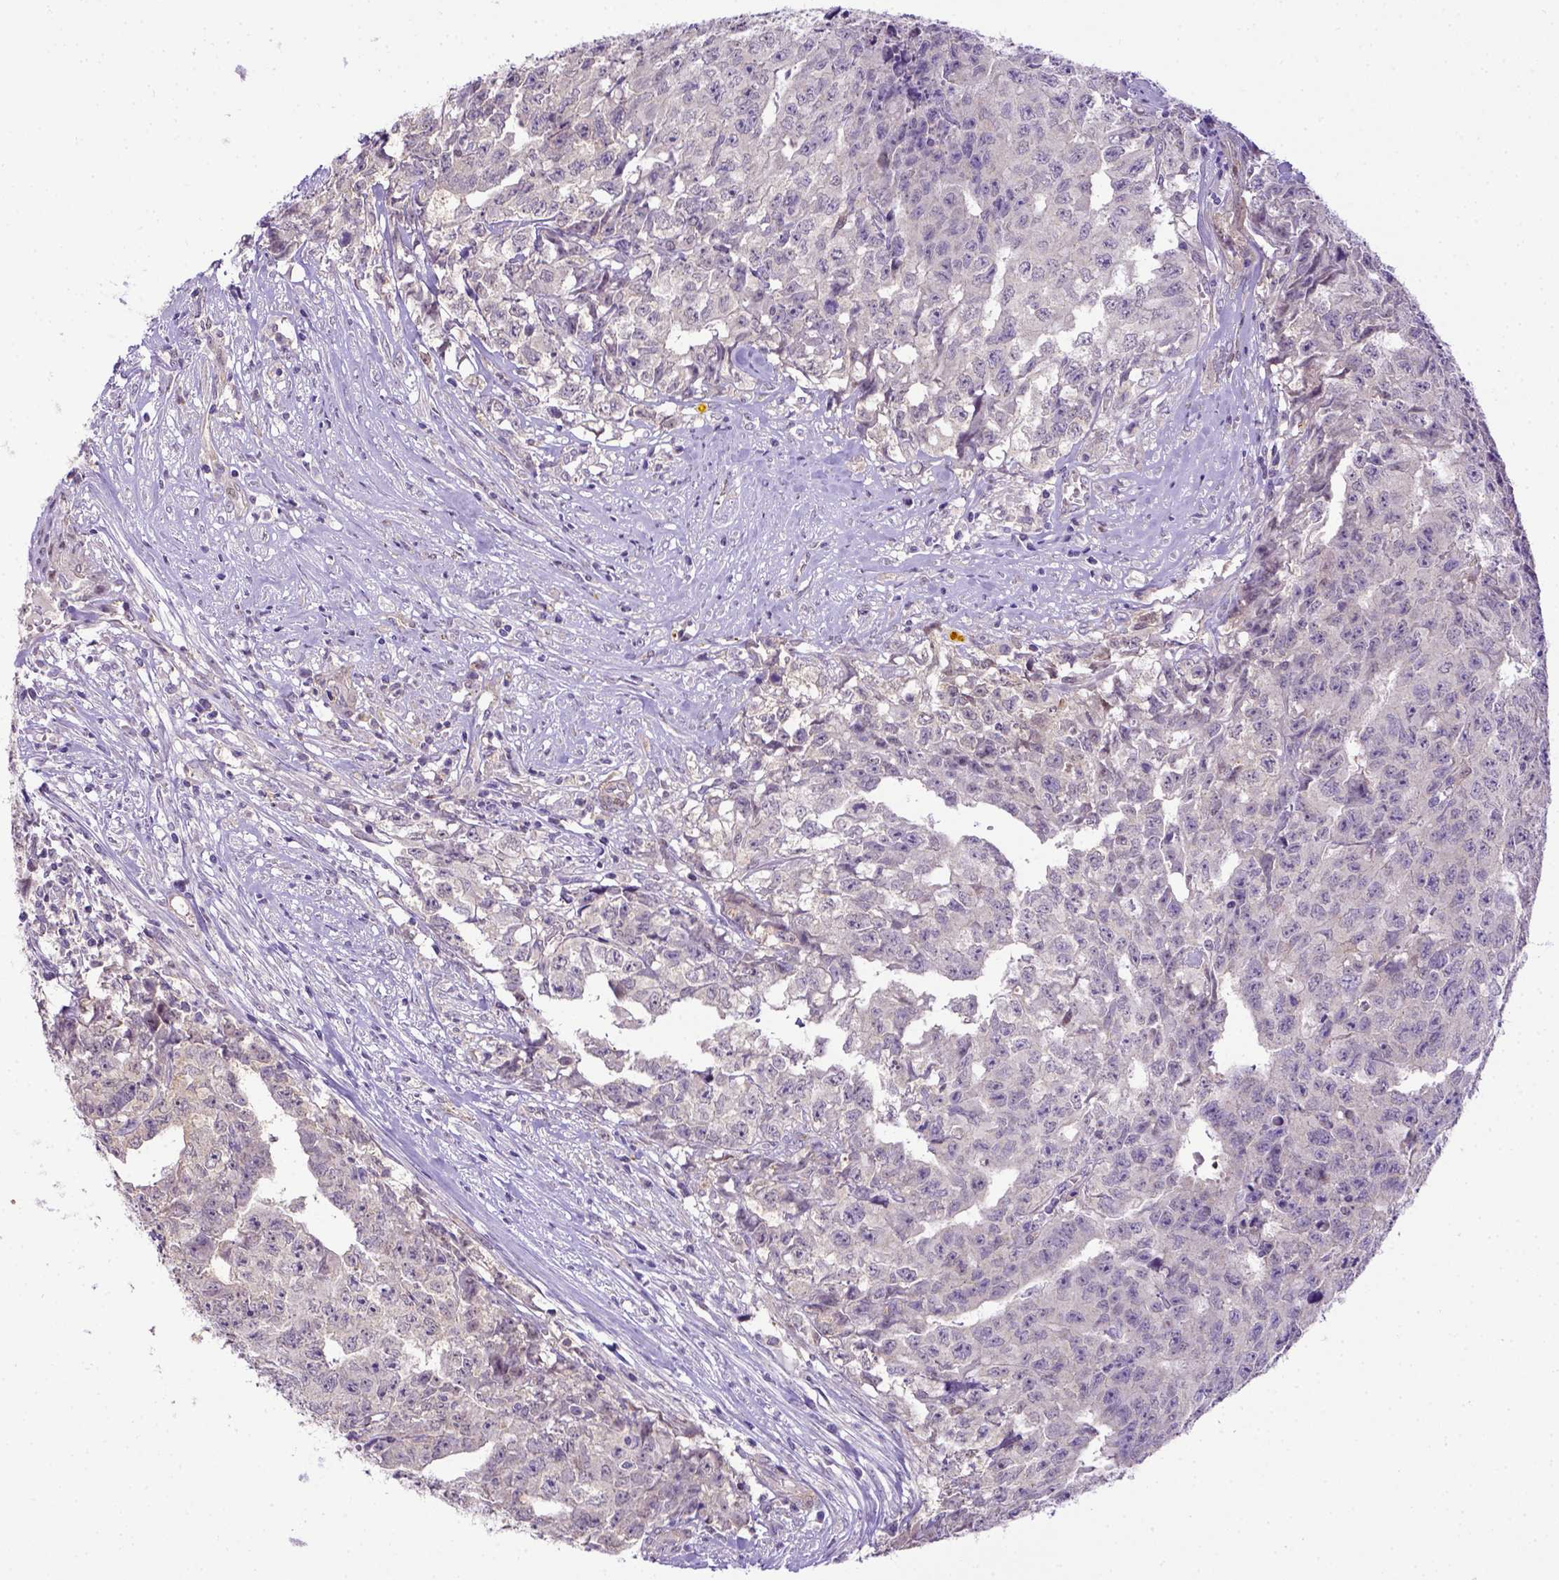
{"staining": {"intensity": "negative", "quantity": "none", "location": "none"}, "tissue": "testis cancer", "cell_type": "Tumor cells", "image_type": "cancer", "snomed": [{"axis": "morphology", "description": "Carcinoma, Embryonal, NOS"}, {"axis": "morphology", "description": "Teratoma, malignant, NOS"}, {"axis": "topography", "description": "Testis"}], "caption": "Immunohistochemistry (IHC) image of neoplastic tissue: human testis embryonal carcinoma stained with DAB (3,3'-diaminobenzidine) demonstrates no significant protein staining in tumor cells.", "gene": "BTN1A1", "patient": {"sex": "male", "age": 24}}